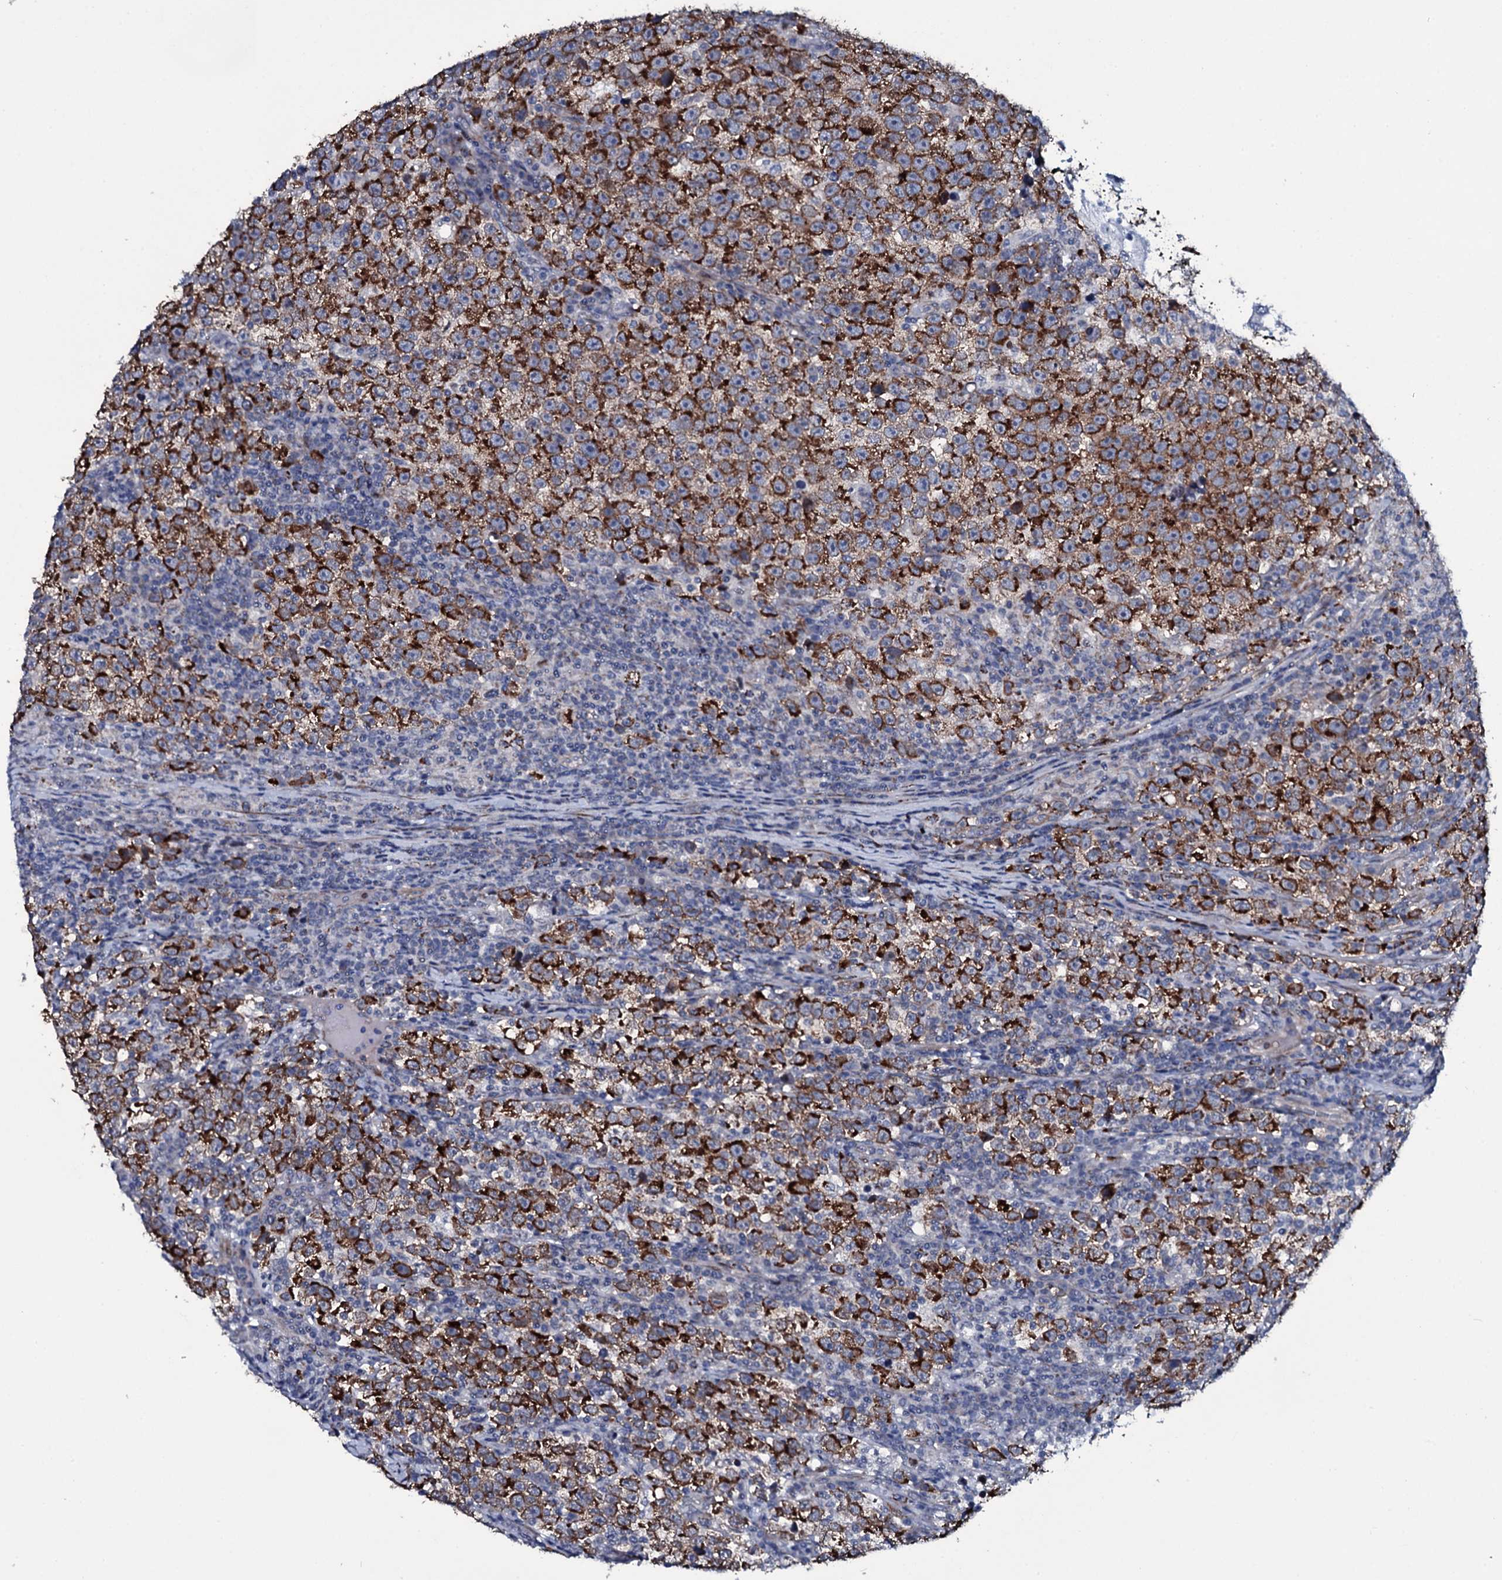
{"staining": {"intensity": "strong", "quantity": ">75%", "location": "cytoplasmic/membranous"}, "tissue": "testis cancer", "cell_type": "Tumor cells", "image_type": "cancer", "snomed": [{"axis": "morphology", "description": "Normal tissue, NOS"}, {"axis": "morphology", "description": "Seminoma, NOS"}, {"axis": "topography", "description": "Testis"}], "caption": "This is a micrograph of IHC staining of testis cancer (seminoma), which shows strong positivity in the cytoplasmic/membranous of tumor cells.", "gene": "WIPF3", "patient": {"sex": "male", "age": 43}}